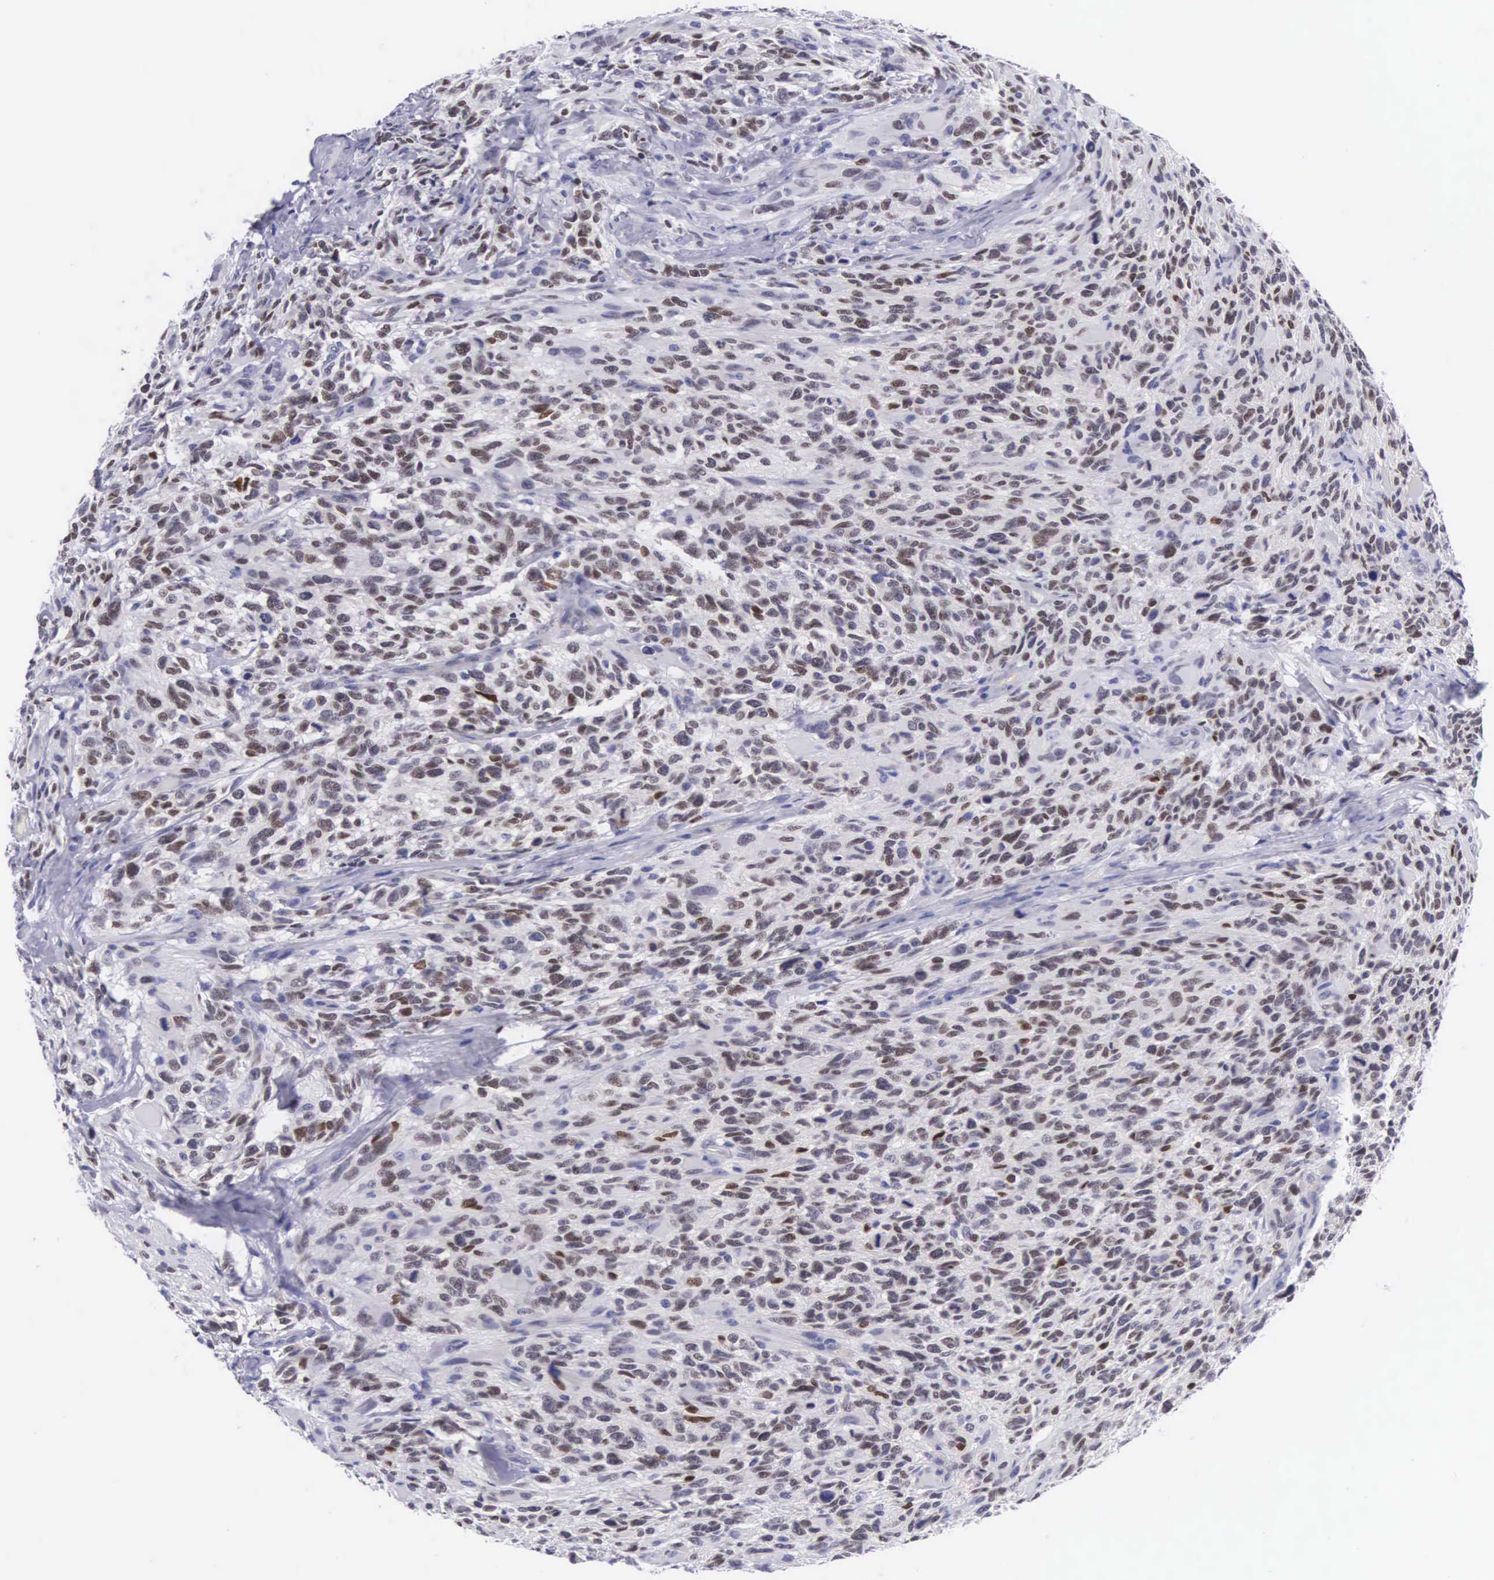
{"staining": {"intensity": "strong", "quantity": ">75%", "location": "nuclear"}, "tissue": "glioma", "cell_type": "Tumor cells", "image_type": "cancer", "snomed": [{"axis": "morphology", "description": "Glioma, malignant, High grade"}, {"axis": "topography", "description": "Brain"}], "caption": "IHC staining of high-grade glioma (malignant), which shows high levels of strong nuclear positivity in about >75% of tumor cells indicating strong nuclear protein staining. The staining was performed using DAB (brown) for protein detection and nuclei were counterstained in hematoxylin (blue).", "gene": "SOX11", "patient": {"sex": "male", "age": 69}}